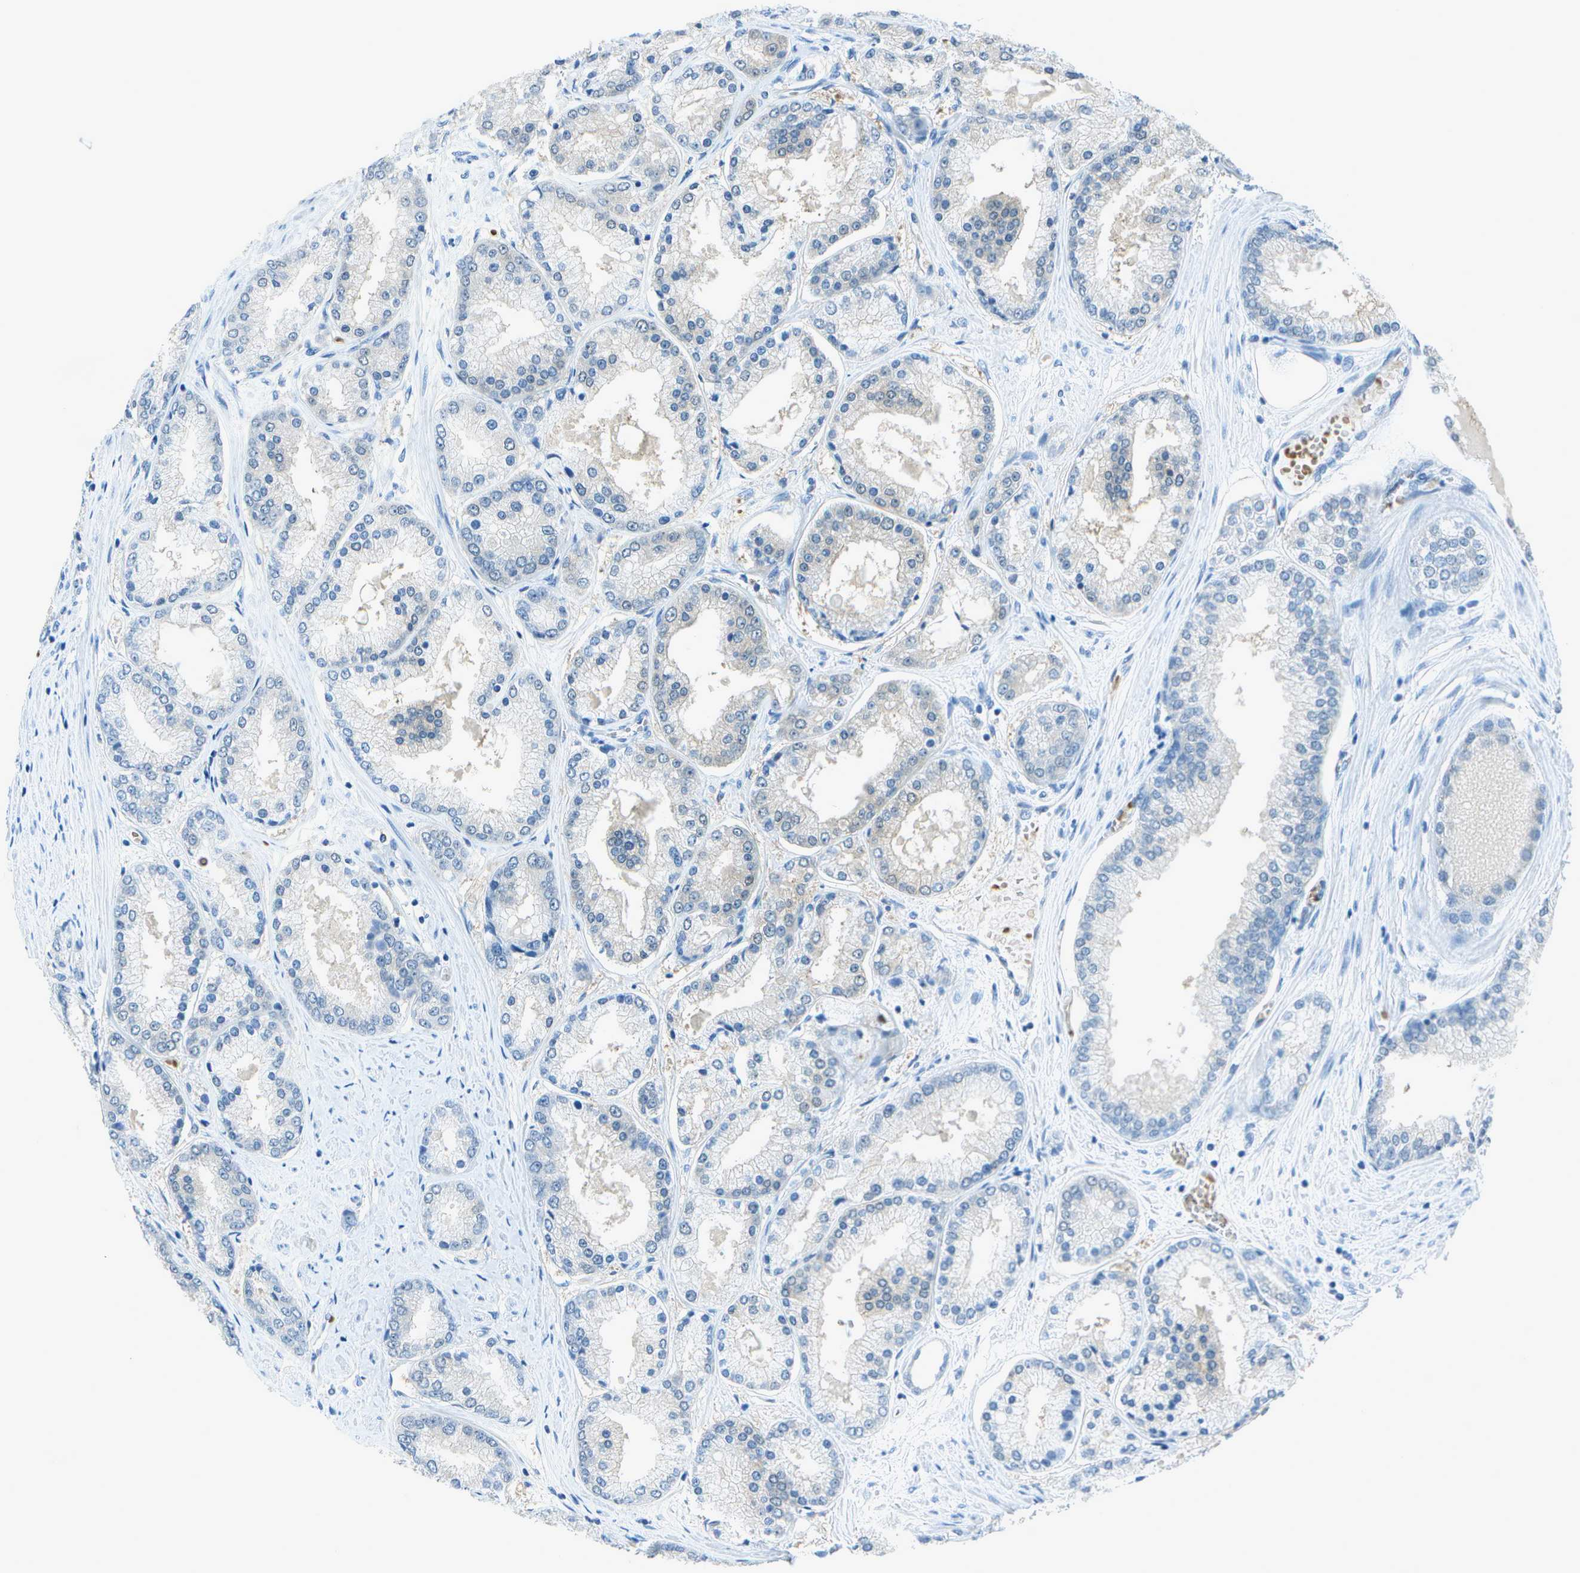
{"staining": {"intensity": "negative", "quantity": "none", "location": "none"}, "tissue": "prostate cancer", "cell_type": "Tumor cells", "image_type": "cancer", "snomed": [{"axis": "morphology", "description": "Adenocarcinoma, High grade"}, {"axis": "topography", "description": "Prostate"}], "caption": "A histopathology image of human high-grade adenocarcinoma (prostate) is negative for staining in tumor cells. The staining is performed using DAB brown chromogen with nuclei counter-stained in using hematoxylin.", "gene": "ASL", "patient": {"sex": "male", "age": 59}}